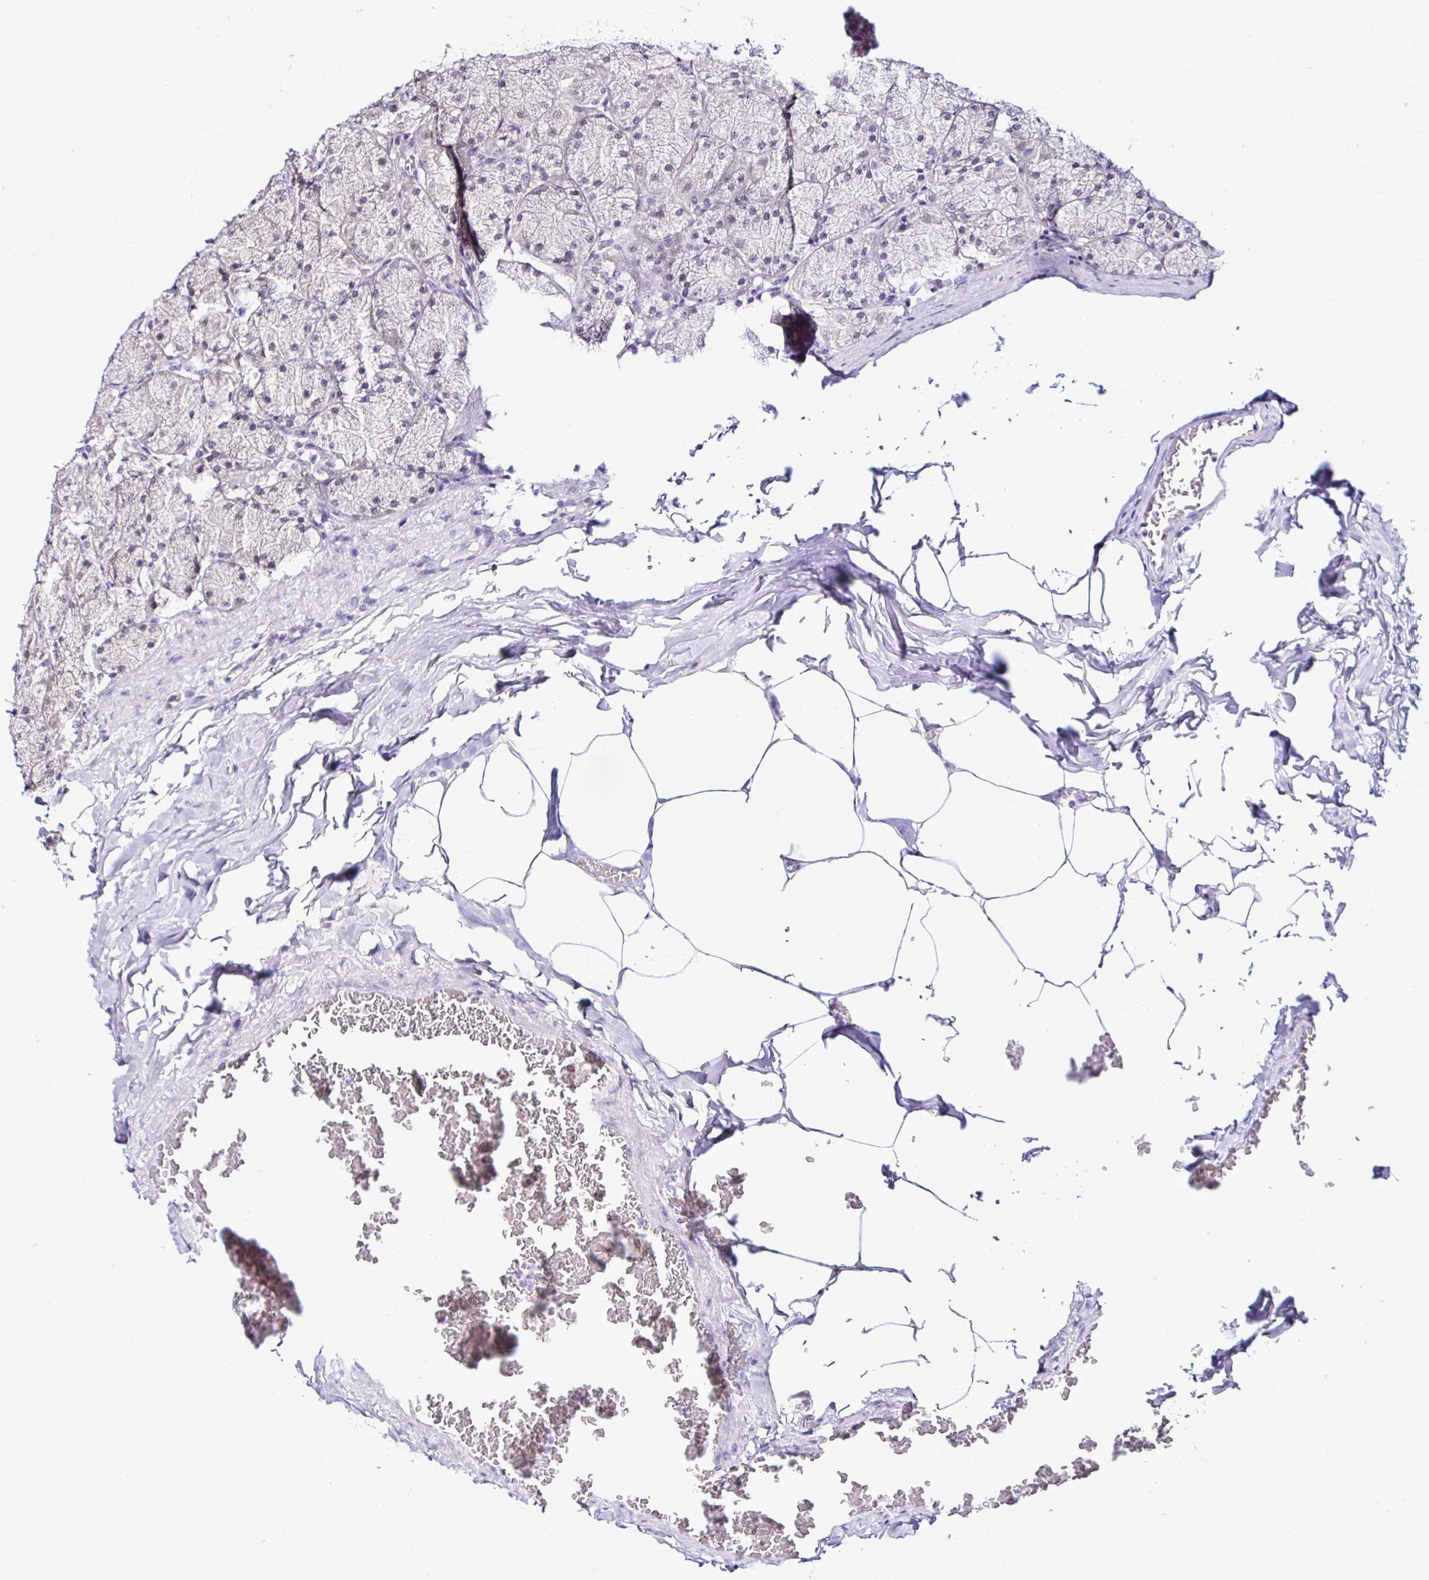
{"staining": {"intensity": "weak", "quantity": "<25%", "location": "nuclear"}, "tissue": "stomach", "cell_type": "Glandular cells", "image_type": "normal", "snomed": [{"axis": "morphology", "description": "Normal tissue, NOS"}, {"axis": "topography", "description": "Stomach, upper"}], "caption": "Normal stomach was stained to show a protein in brown. There is no significant expression in glandular cells.", "gene": "PSMD3", "patient": {"sex": "female", "age": 56}}